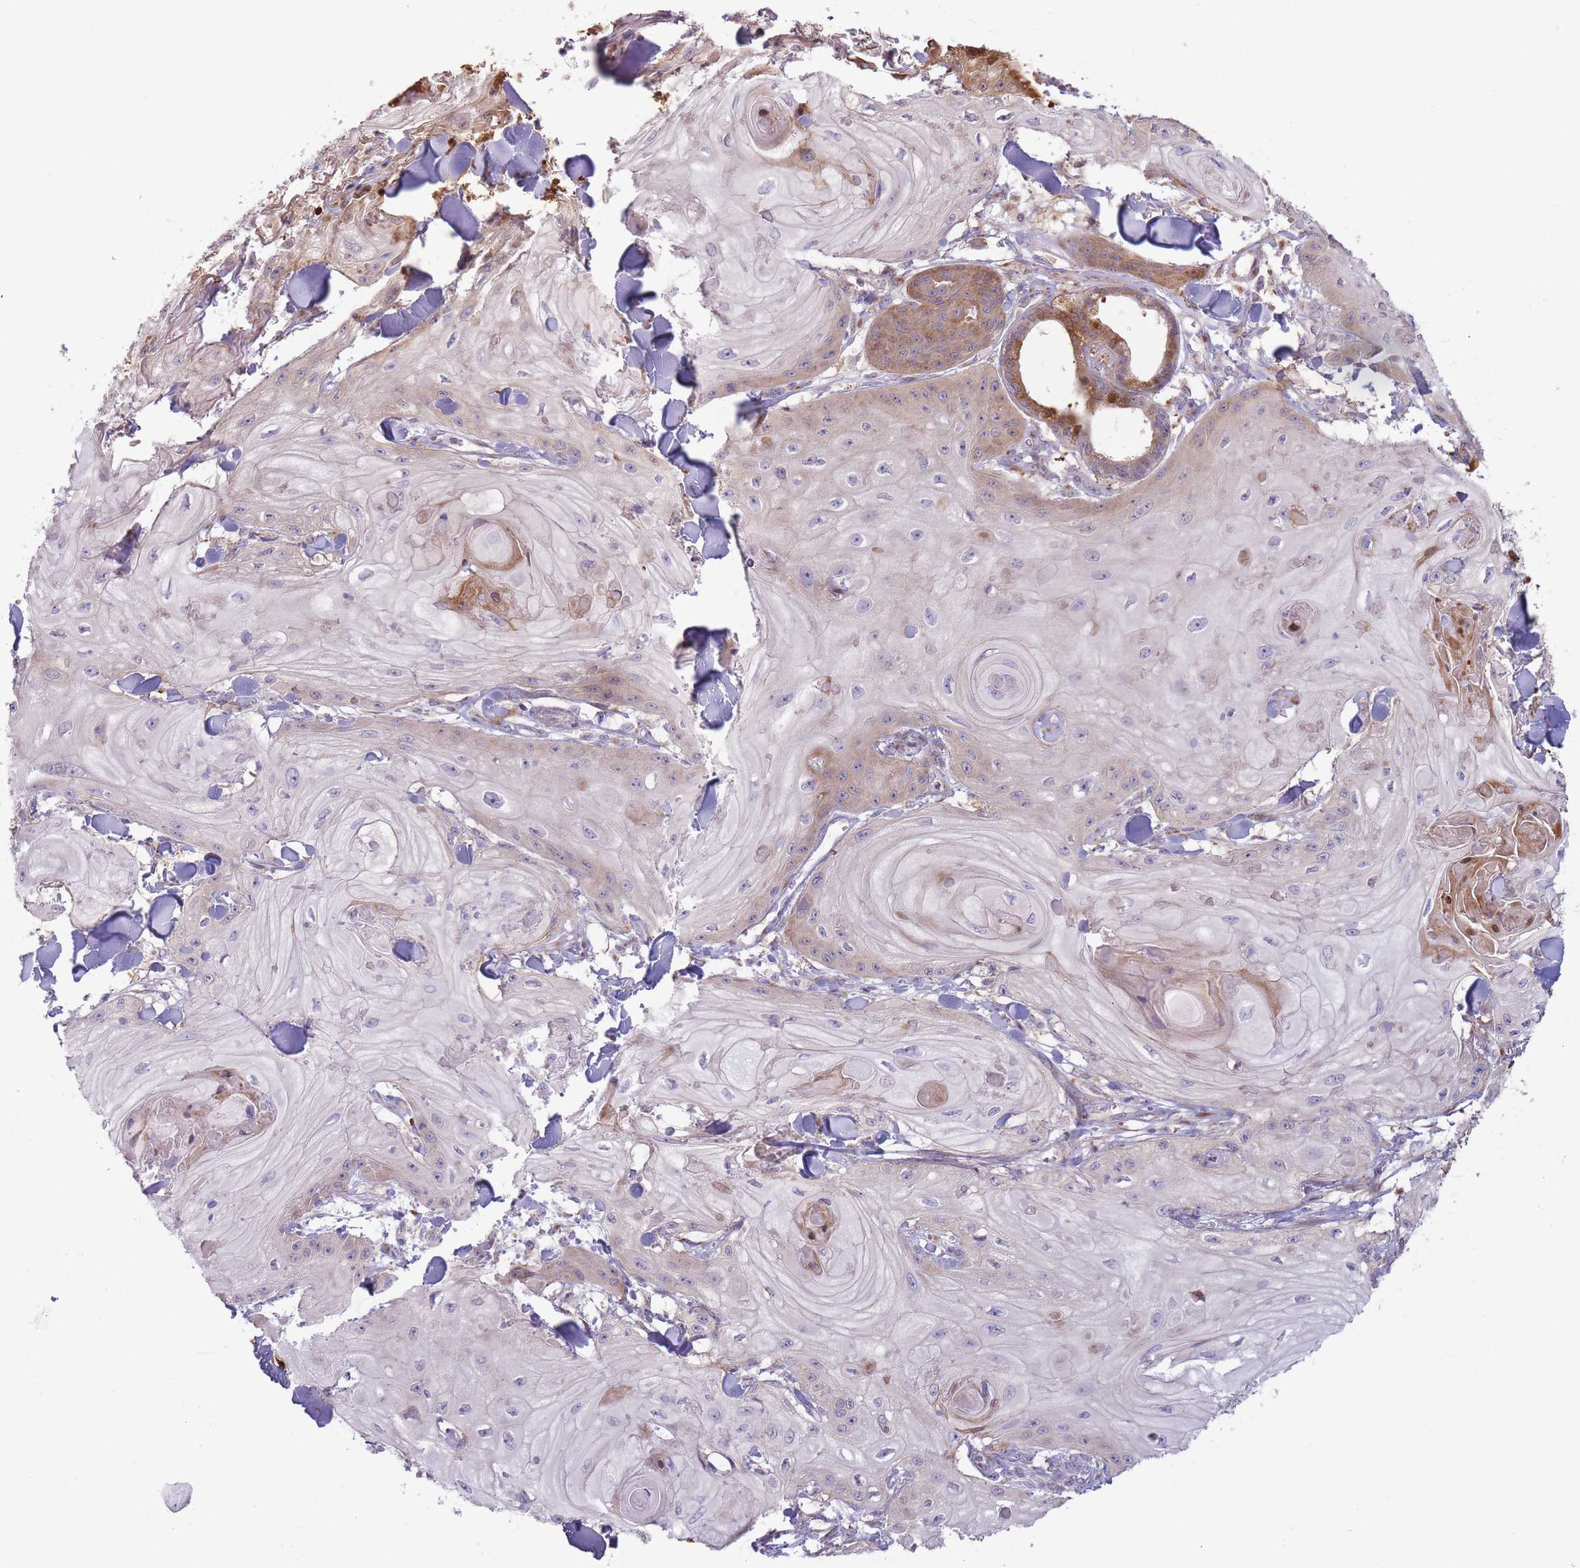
{"staining": {"intensity": "weak", "quantity": "<25%", "location": "cytoplasmic/membranous"}, "tissue": "skin cancer", "cell_type": "Tumor cells", "image_type": "cancer", "snomed": [{"axis": "morphology", "description": "Squamous cell carcinoma, NOS"}, {"axis": "topography", "description": "Skin"}], "caption": "Immunohistochemistry histopathology image of human skin squamous cell carcinoma stained for a protein (brown), which exhibits no expression in tumor cells. (DAB (3,3'-diaminobenzidine) immunohistochemistry (IHC) visualized using brightfield microscopy, high magnification).", "gene": "PPP3R2", "patient": {"sex": "male", "age": 74}}